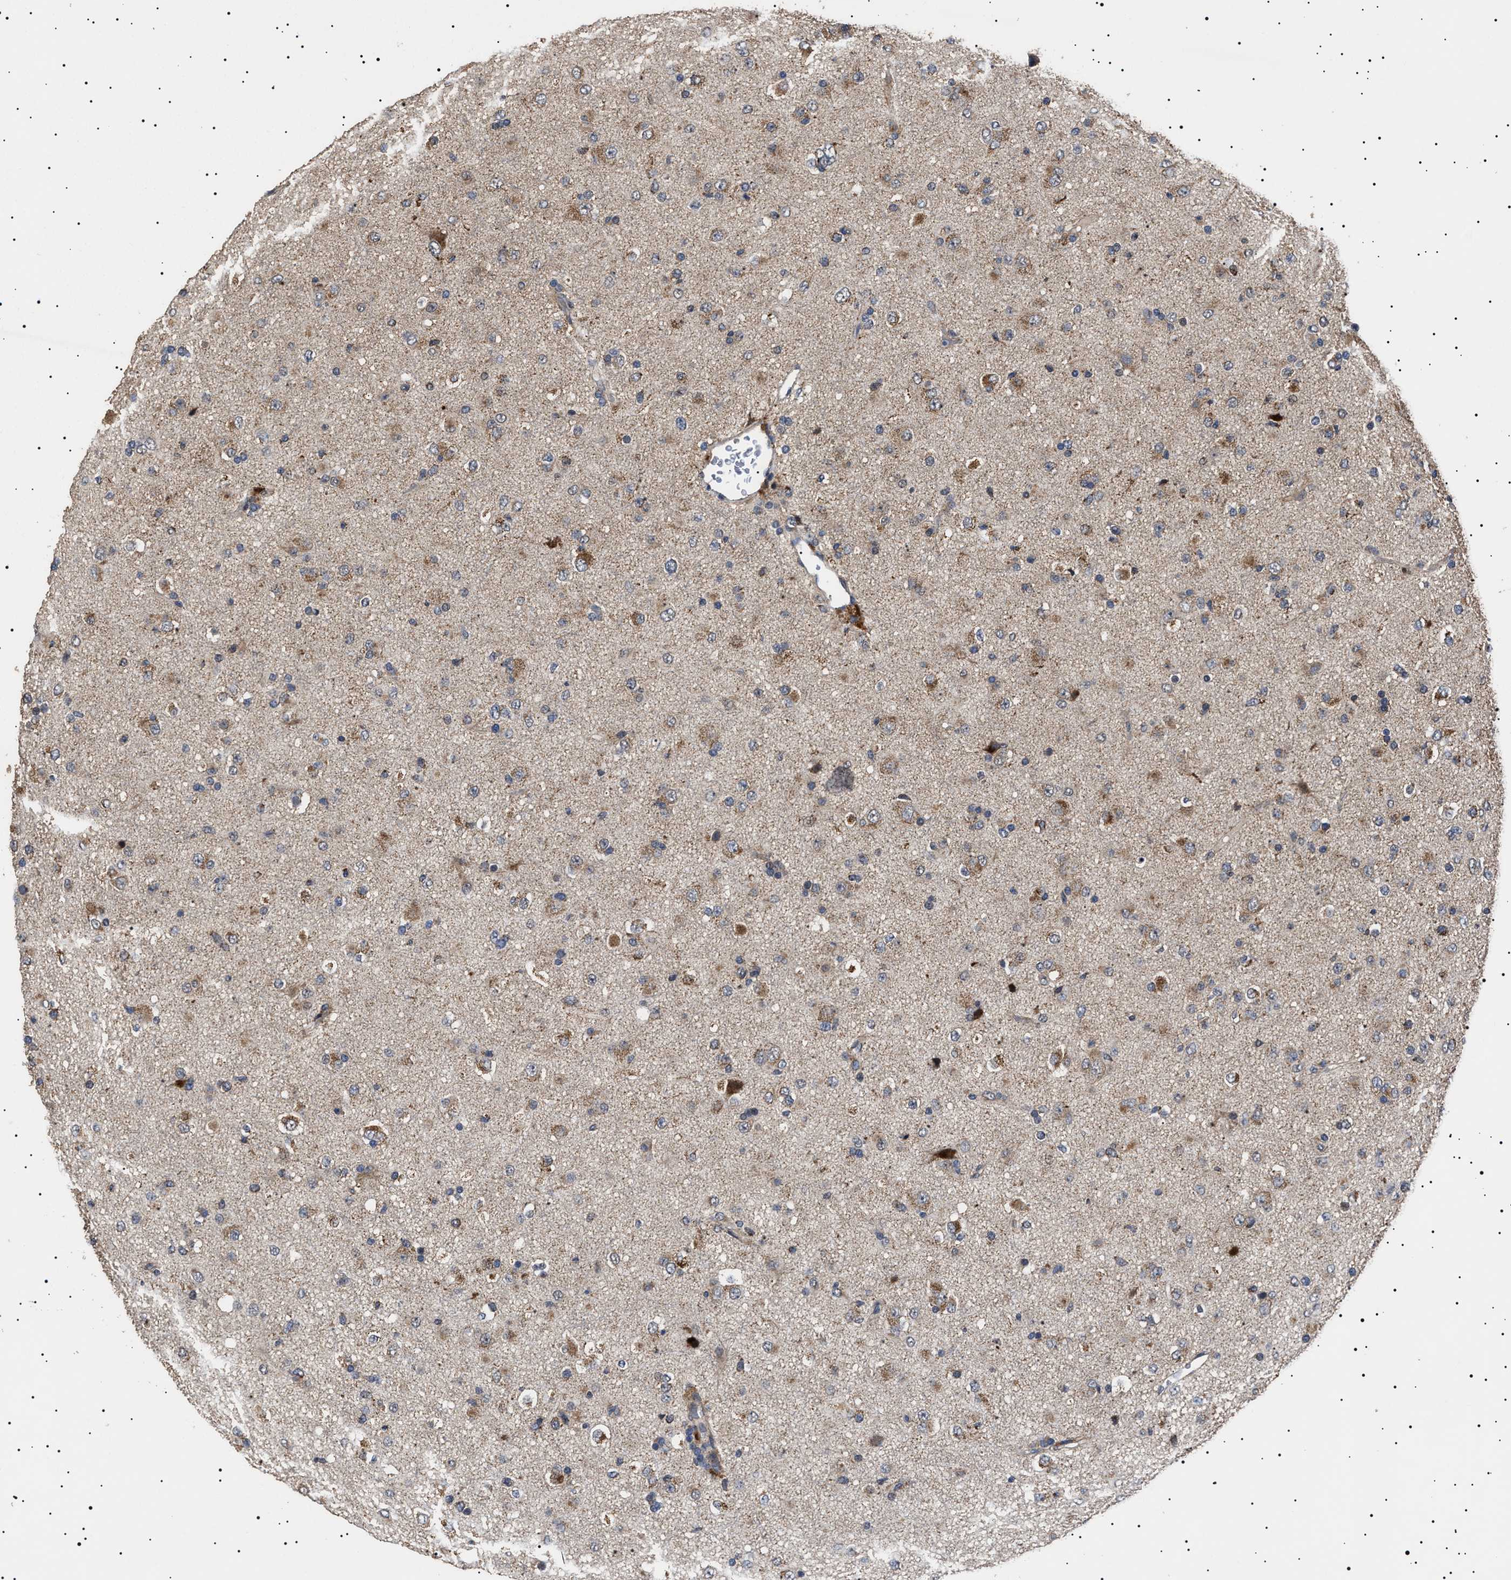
{"staining": {"intensity": "moderate", "quantity": ">75%", "location": "cytoplasmic/membranous"}, "tissue": "glioma", "cell_type": "Tumor cells", "image_type": "cancer", "snomed": [{"axis": "morphology", "description": "Glioma, malignant, Low grade"}, {"axis": "topography", "description": "Brain"}], "caption": "IHC photomicrograph of glioma stained for a protein (brown), which demonstrates medium levels of moderate cytoplasmic/membranous staining in about >75% of tumor cells.", "gene": "RAB34", "patient": {"sex": "male", "age": 65}}